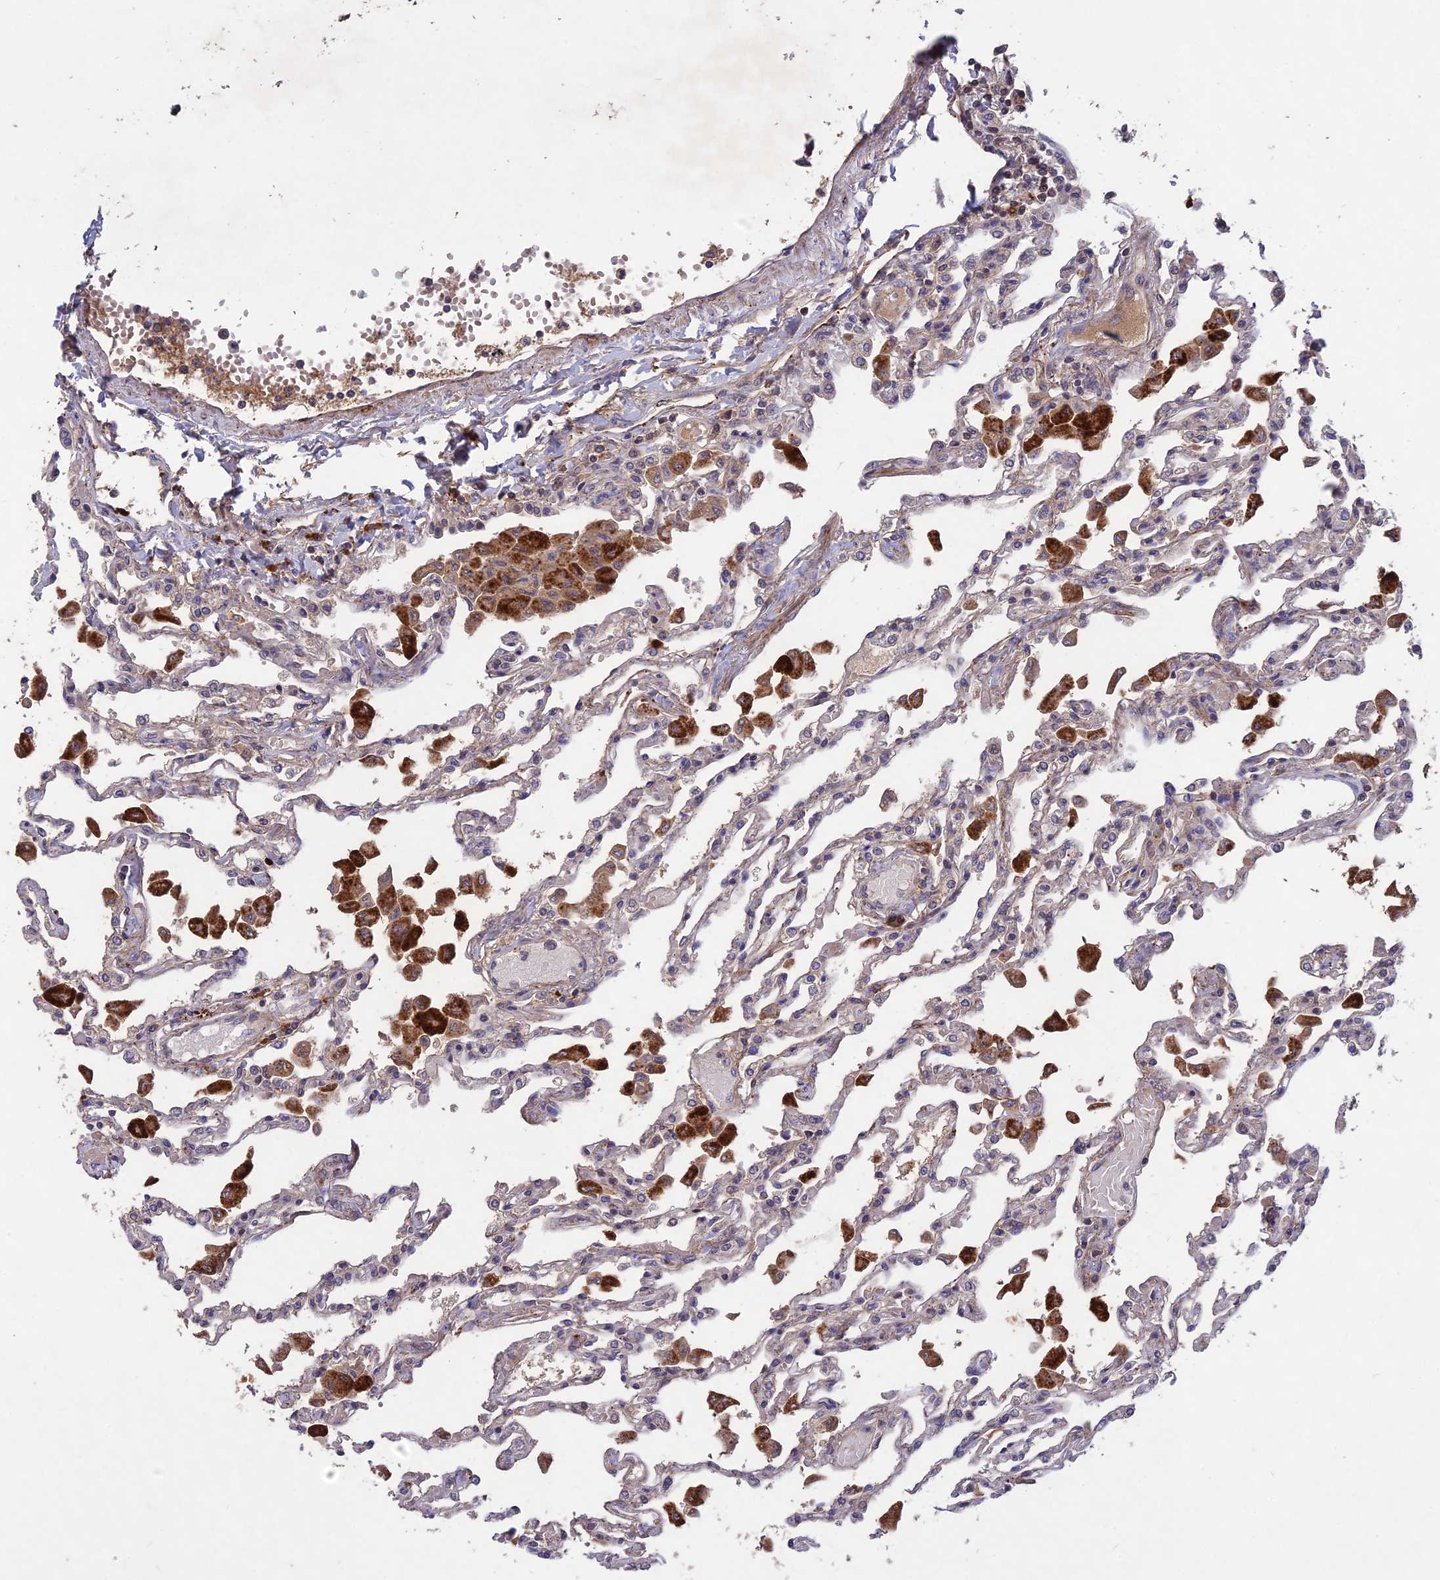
{"staining": {"intensity": "weak", "quantity": "<25%", "location": "cytoplasmic/membranous"}, "tissue": "lung", "cell_type": "Alveolar cells", "image_type": "normal", "snomed": [{"axis": "morphology", "description": "Normal tissue, NOS"}, {"axis": "topography", "description": "Bronchus"}, {"axis": "topography", "description": "Lung"}], "caption": "The histopathology image reveals no significant staining in alveolar cells of lung.", "gene": "ADO", "patient": {"sex": "female", "age": 49}}